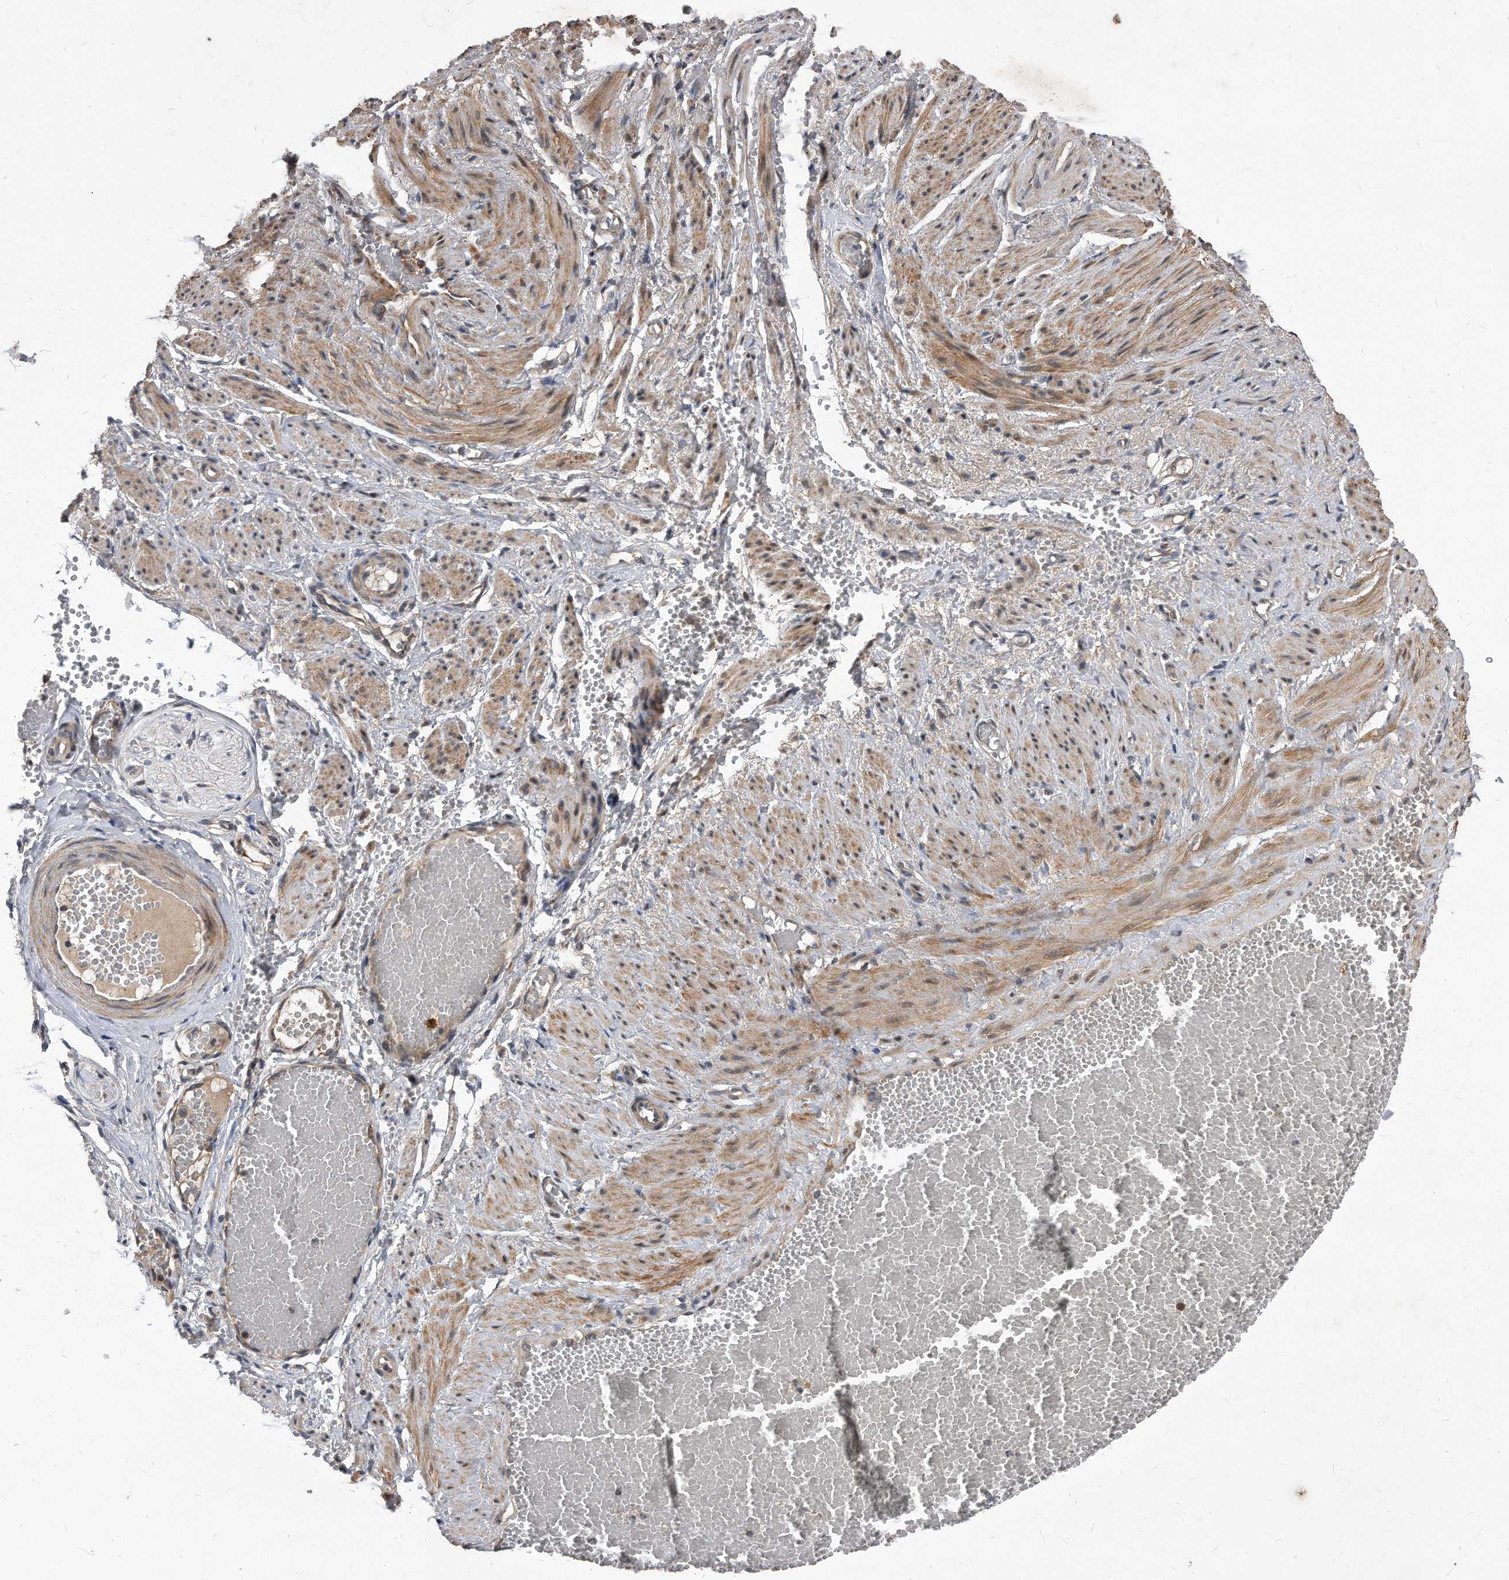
{"staining": {"intensity": "negative", "quantity": "none", "location": "none"}, "tissue": "adipose tissue", "cell_type": "Adipocytes", "image_type": "normal", "snomed": [{"axis": "morphology", "description": "Normal tissue, NOS"}, {"axis": "topography", "description": "Smooth muscle"}, {"axis": "topography", "description": "Peripheral nerve tissue"}], "caption": "This is an immunohistochemistry histopathology image of unremarkable adipose tissue. There is no positivity in adipocytes.", "gene": "SOBP", "patient": {"sex": "female", "age": 39}}